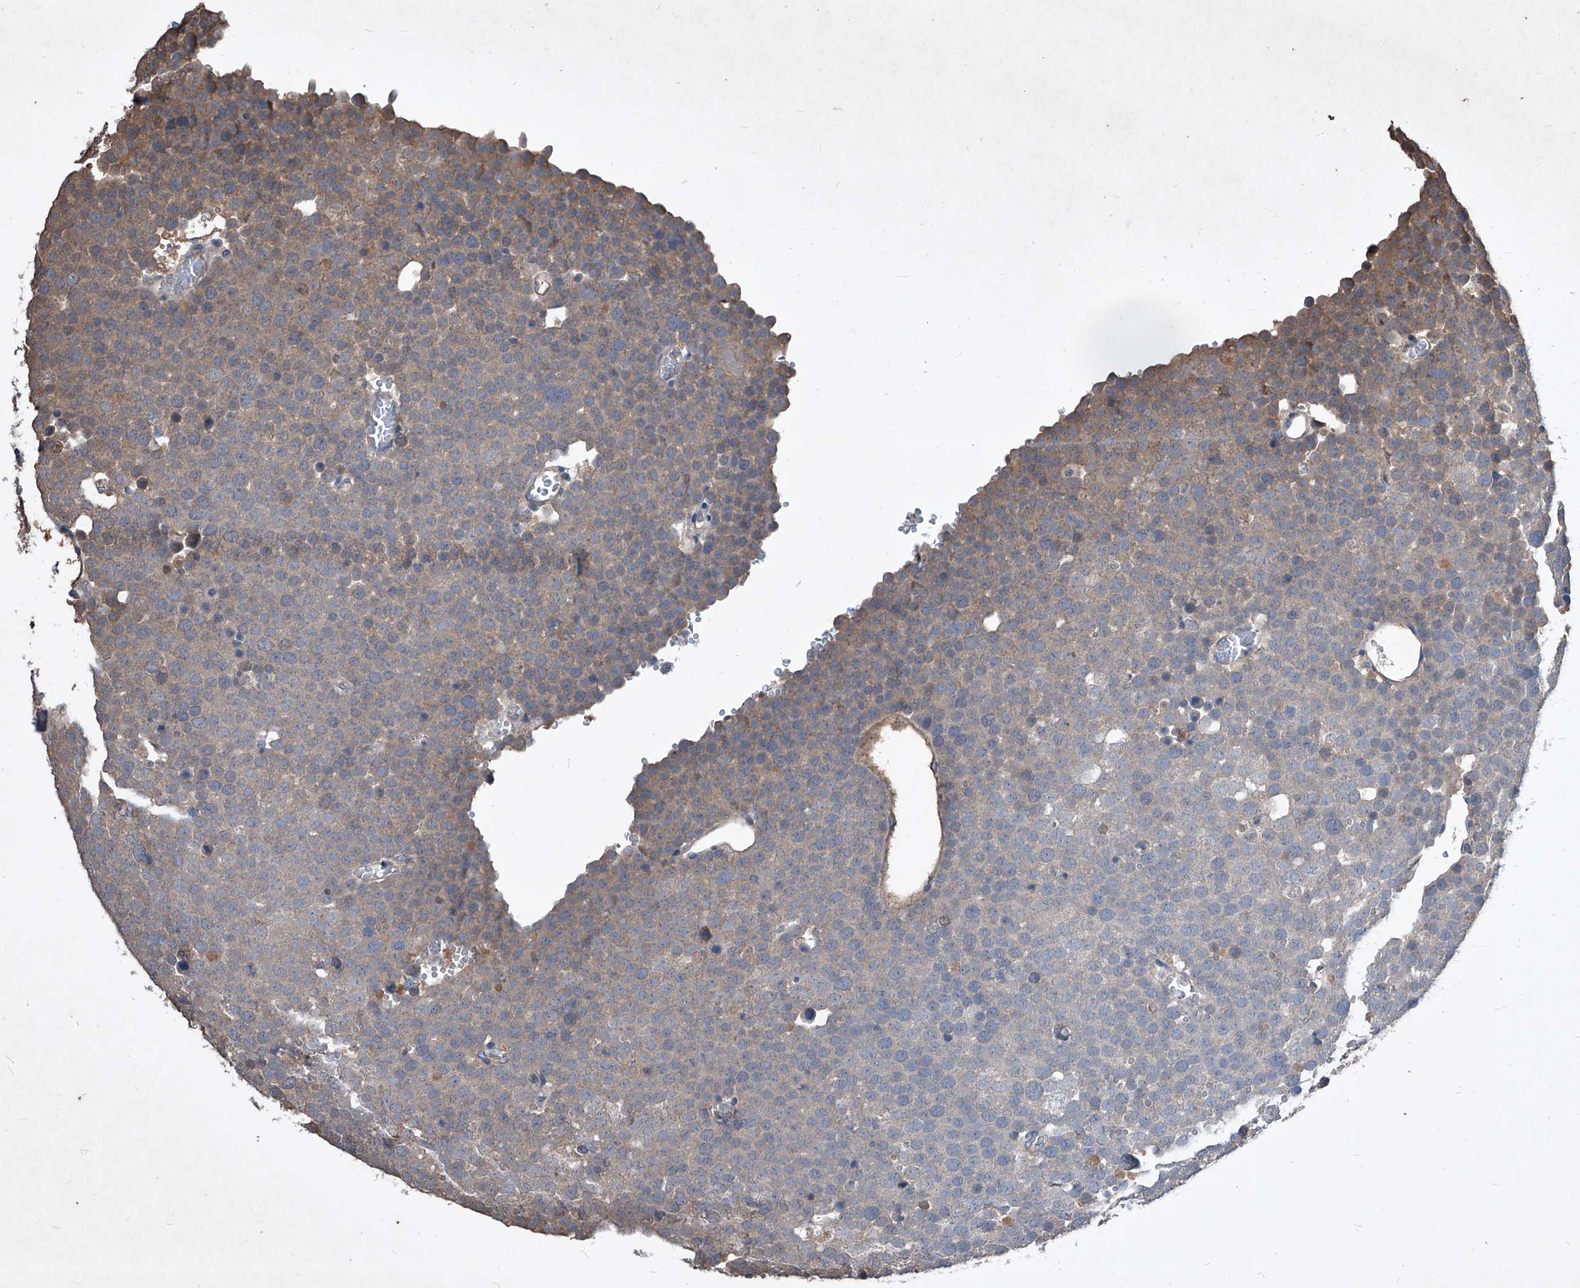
{"staining": {"intensity": "weak", "quantity": "25%-75%", "location": "cytoplasmic/membranous"}, "tissue": "testis cancer", "cell_type": "Tumor cells", "image_type": "cancer", "snomed": [{"axis": "morphology", "description": "Seminoma, NOS"}, {"axis": "topography", "description": "Testis"}], "caption": "The image shows immunohistochemical staining of testis cancer. There is weak cytoplasmic/membranous staining is appreciated in about 25%-75% of tumor cells. The protein is shown in brown color, while the nuclei are stained blue.", "gene": "SYNGR1", "patient": {"sex": "male", "age": 71}}